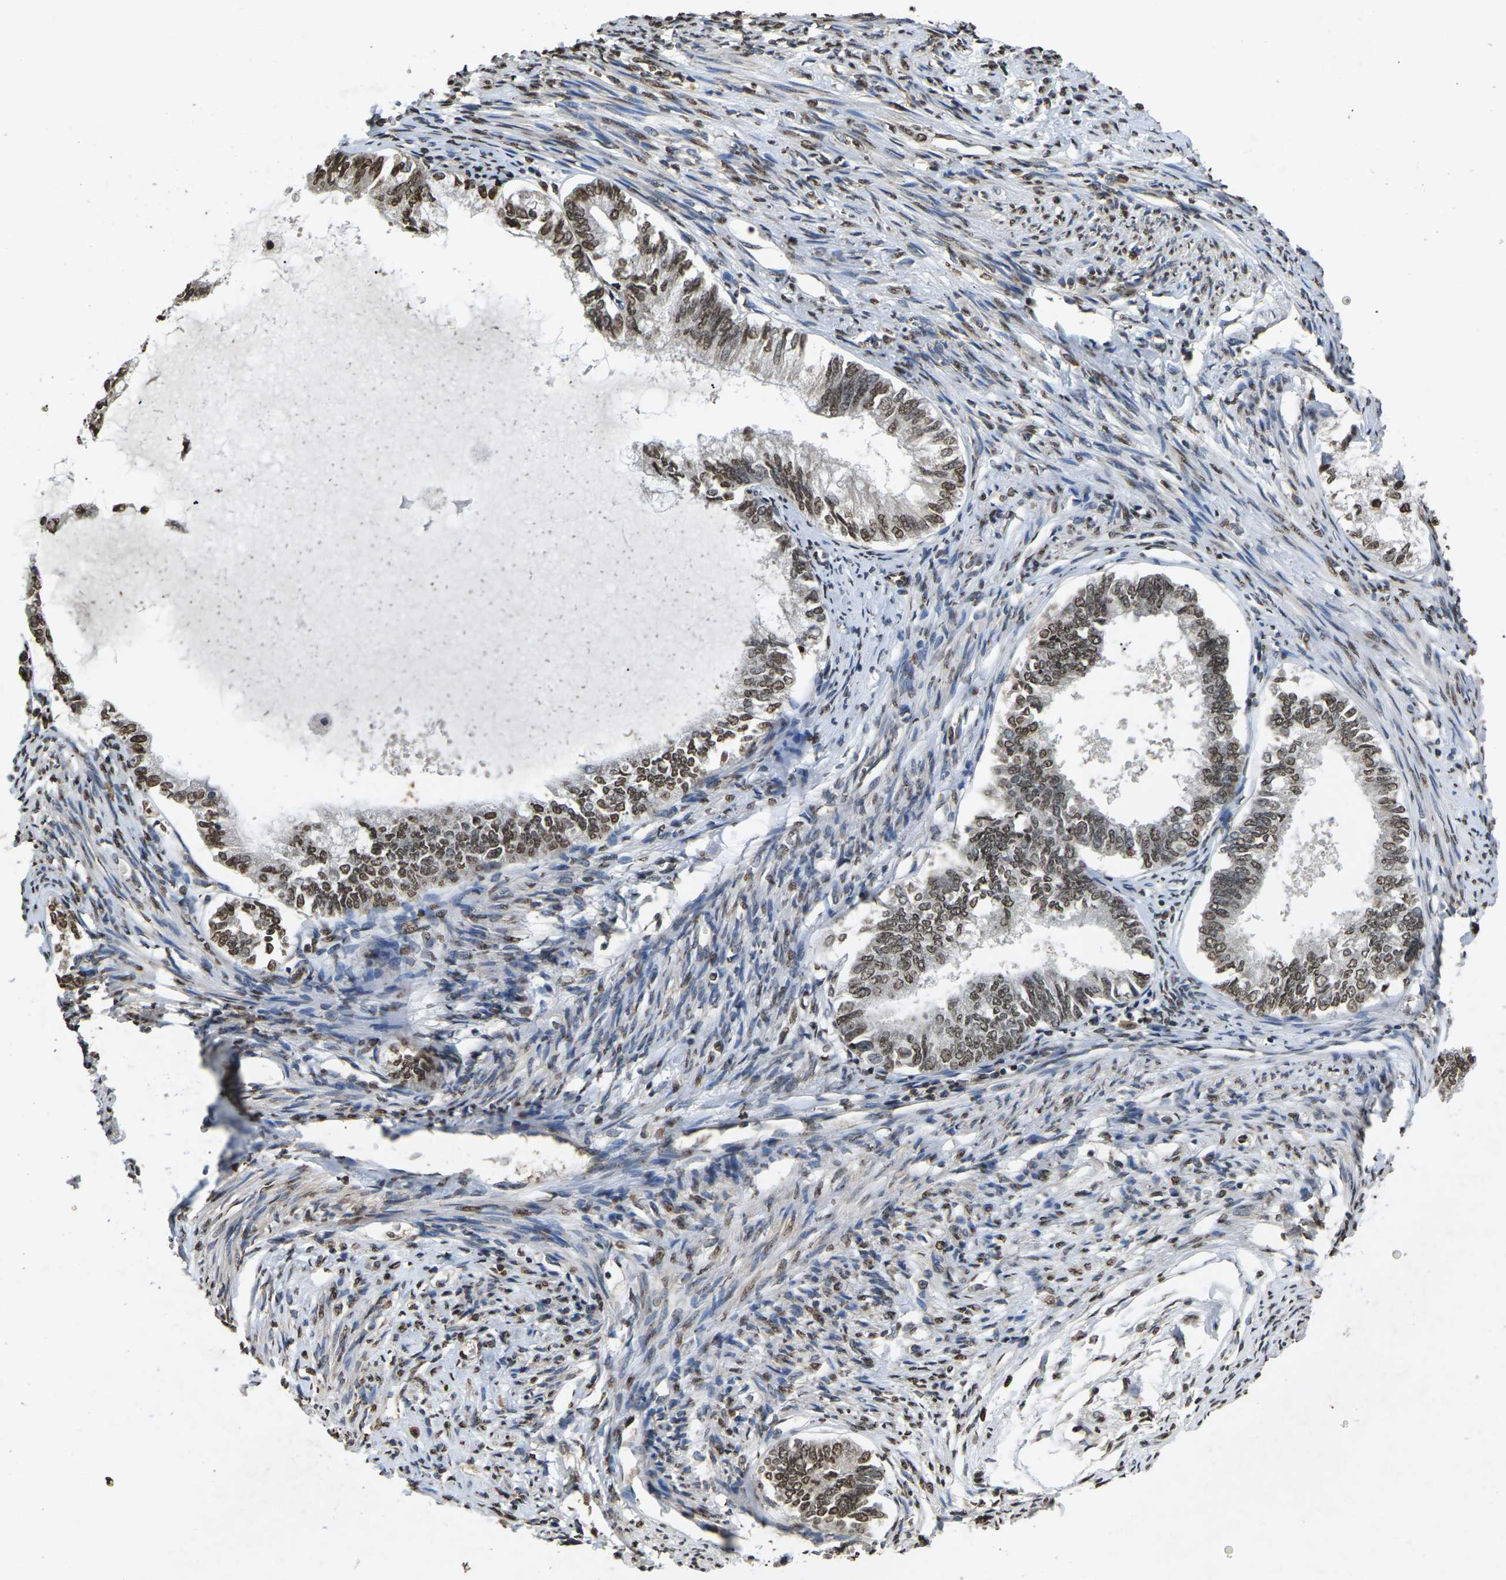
{"staining": {"intensity": "moderate", "quantity": ">75%", "location": "nuclear"}, "tissue": "endometrial cancer", "cell_type": "Tumor cells", "image_type": "cancer", "snomed": [{"axis": "morphology", "description": "Adenocarcinoma, NOS"}, {"axis": "topography", "description": "Endometrium"}], "caption": "Protein staining by IHC shows moderate nuclear staining in approximately >75% of tumor cells in adenocarcinoma (endometrial).", "gene": "EMSY", "patient": {"sex": "female", "age": 86}}